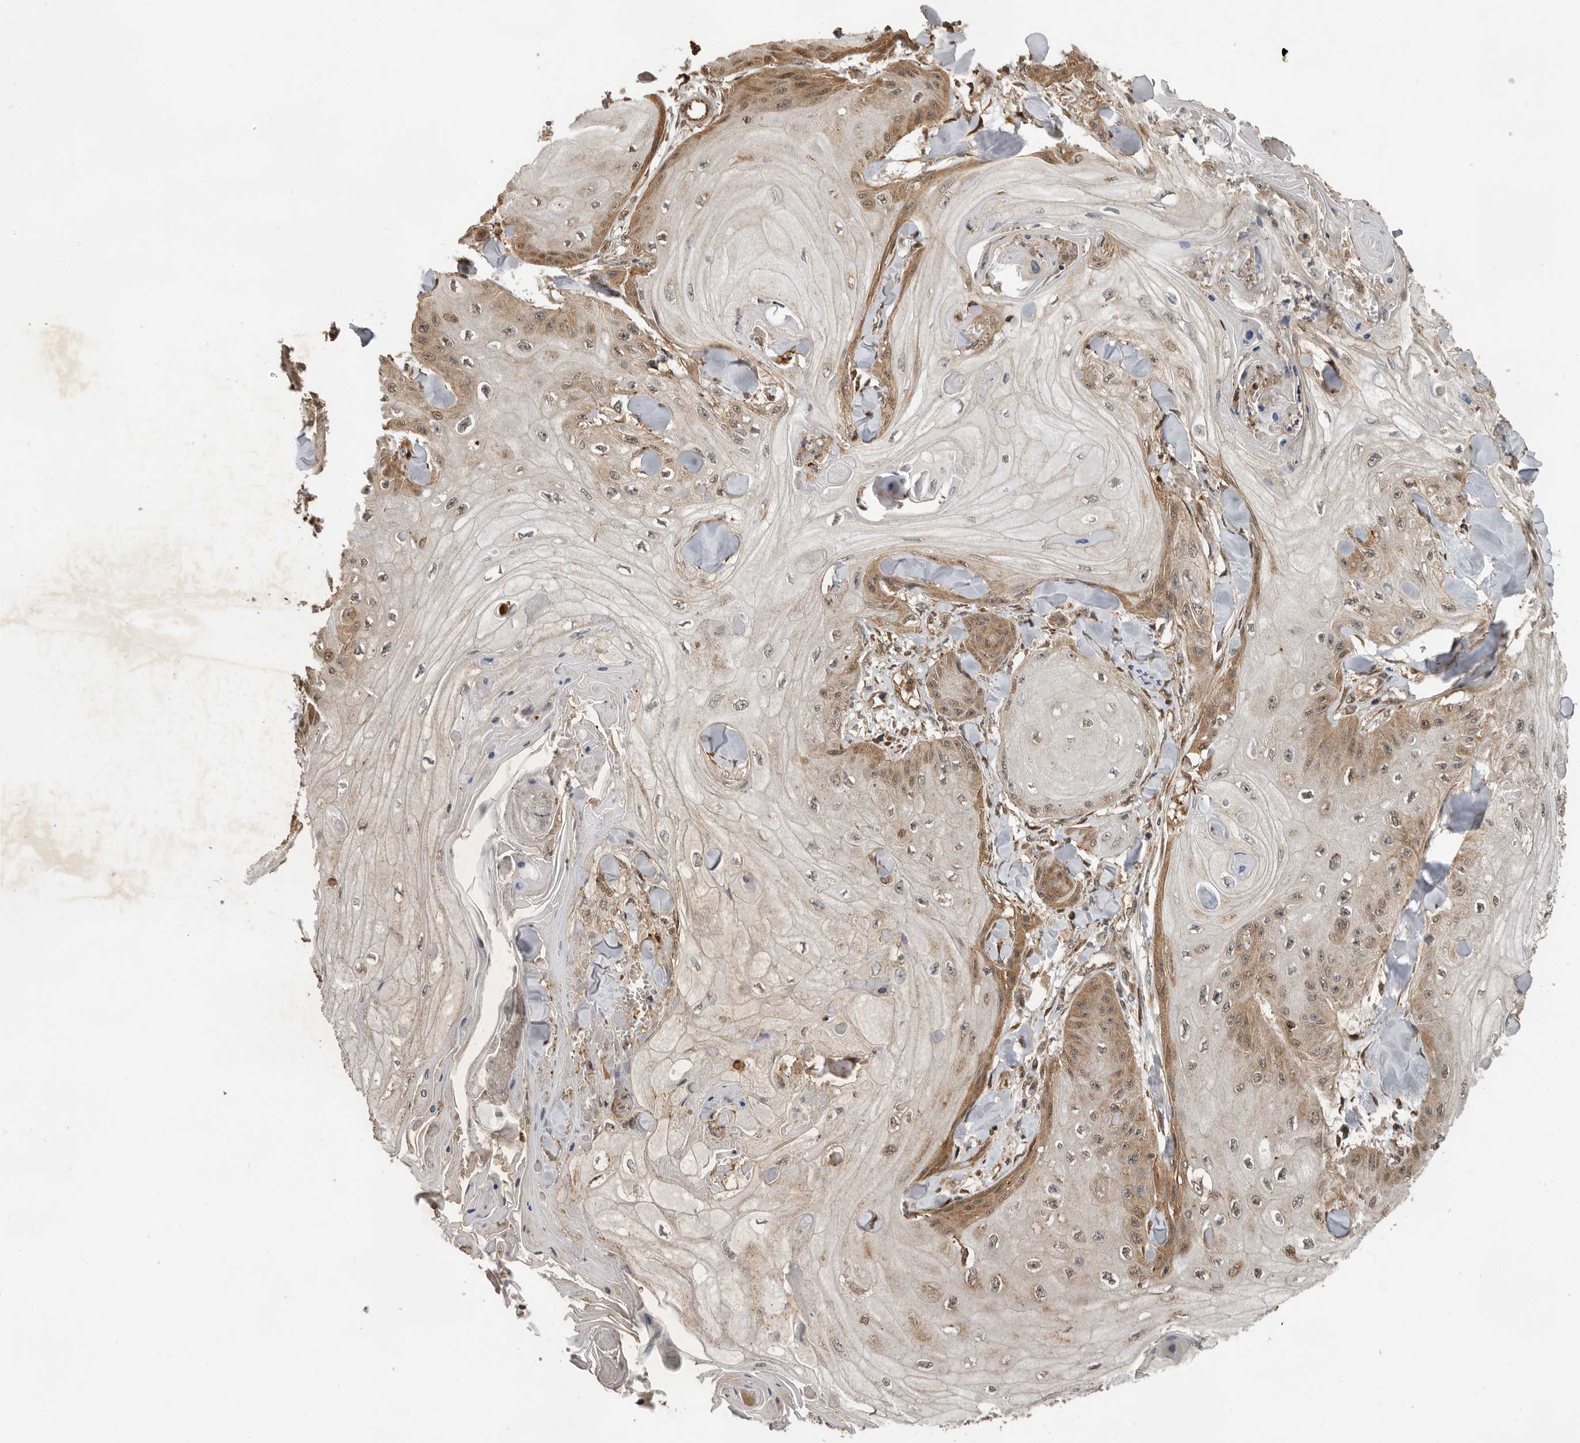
{"staining": {"intensity": "moderate", "quantity": "25%-75%", "location": "cytoplasmic/membranous"}, "tissue": "skin cancer", "cell_type": "Tumor cells", "image_type": "cancer", "snomed": [{"axis": "morphology", "description": "Squamous cell carcinoma, NOS"}, {"axis": "topography", "description": "Skin"}], "caption": "Immunohistochemistry (IHC) of human skin cancer (squamous cell carcinoma) demonstrates medium levels of moderate cytoplasmic/membranous expression in approximately 25%-75% of tumor cells.", "gene": "RNF157", "patient": {"sex": "male", "age": 74}}